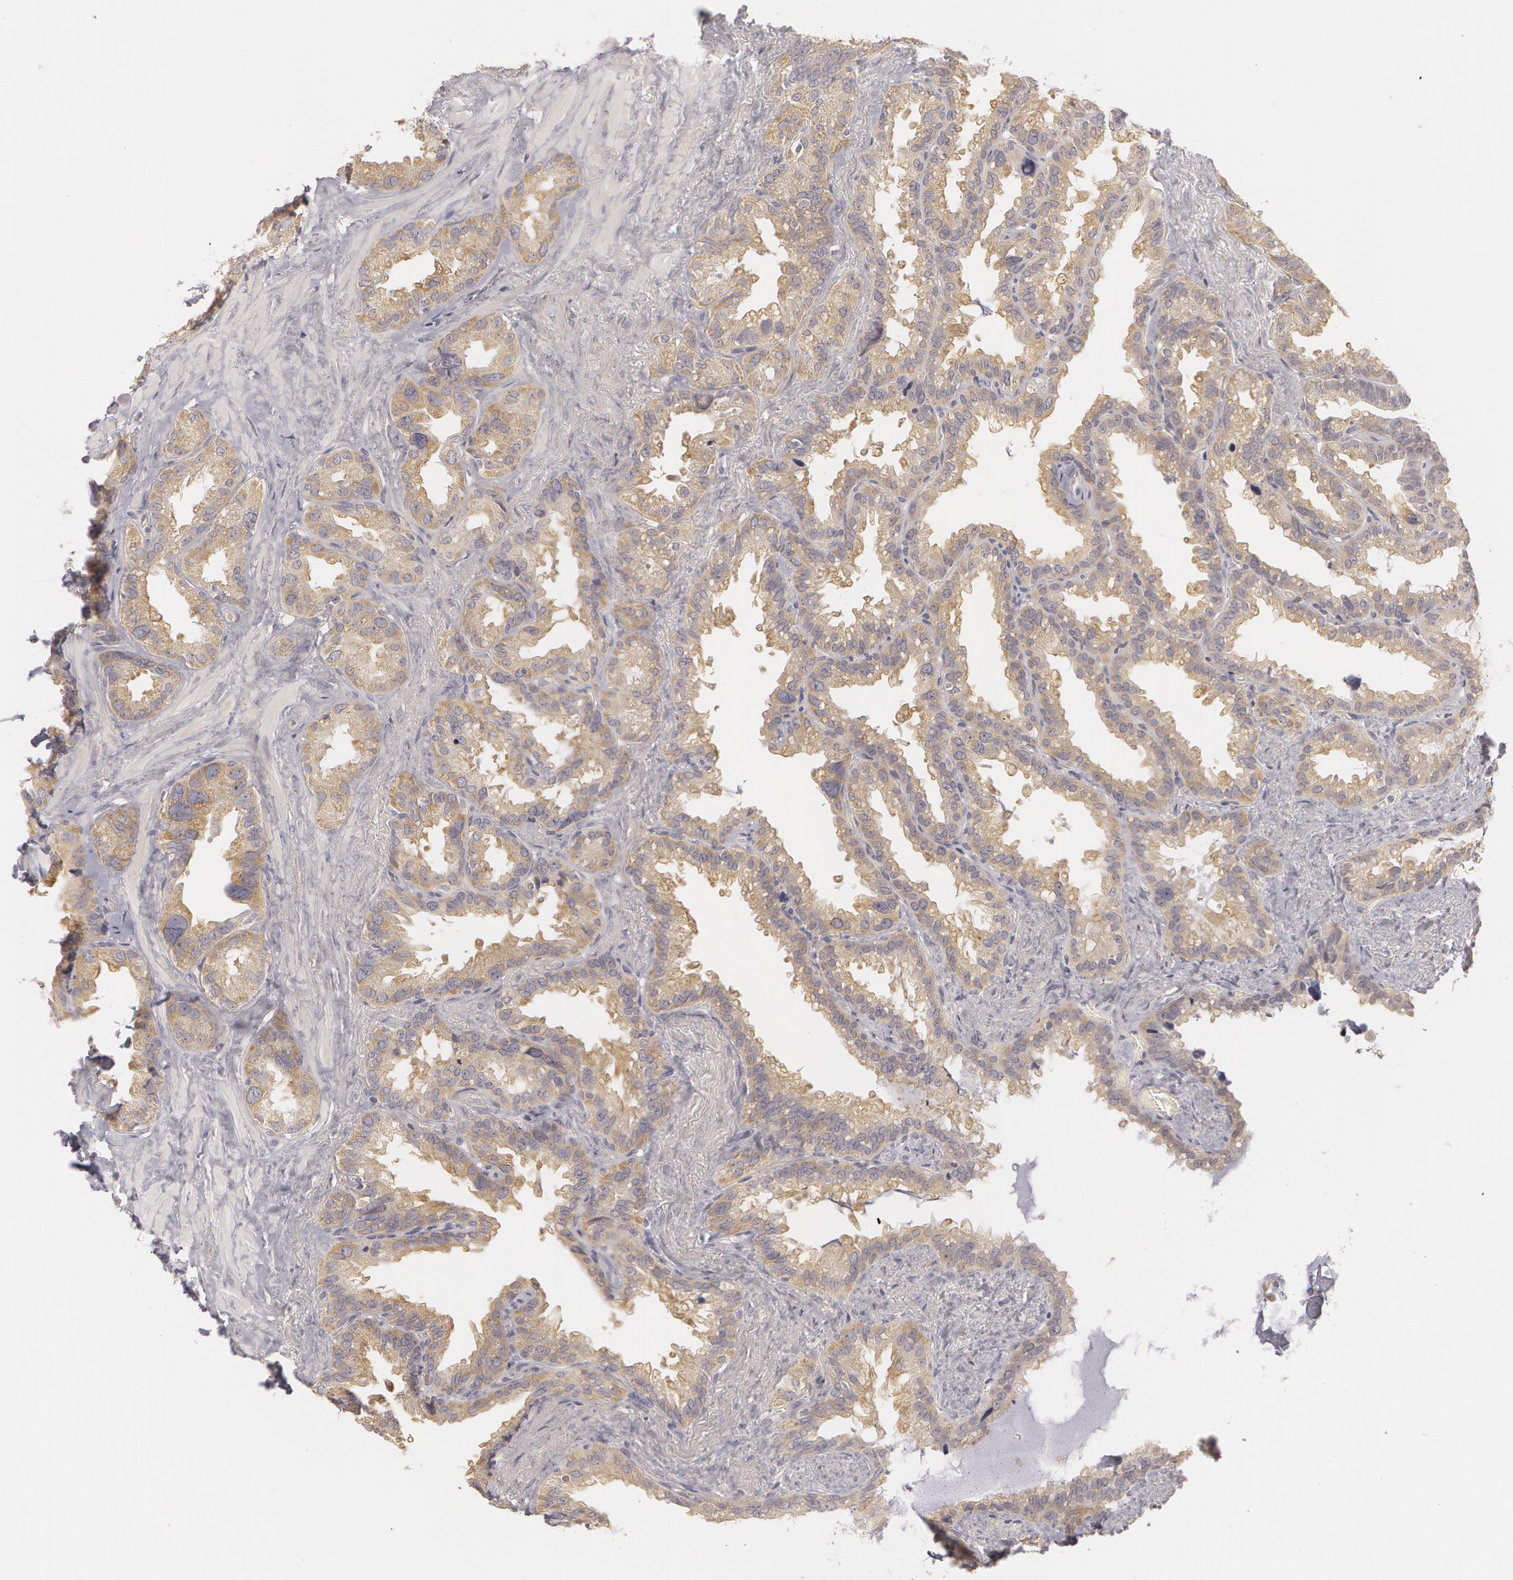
{"staining": {"intensity": "weak", "quantity": "<25%", "location": "cytoplasmic/membranous"}, "tissue": "seminal vesicle", "cell_type": "Glandular cells", "image_type": "normal", "snomed": [{"axis": "morphology", "description": "Normal tissue, NOS"}, {"axis": "topography", "description": "Prostate"}, {"axis": "topography", "description": "Seminal veicle"}], "caption": "High power microscopy image of an IHC micrograph of unremarkable seminal vesicle, revealing no significant expression in glandular cells.", "gene": "RALGAPA1", "patient": {"sex": "male", "age": 63}}